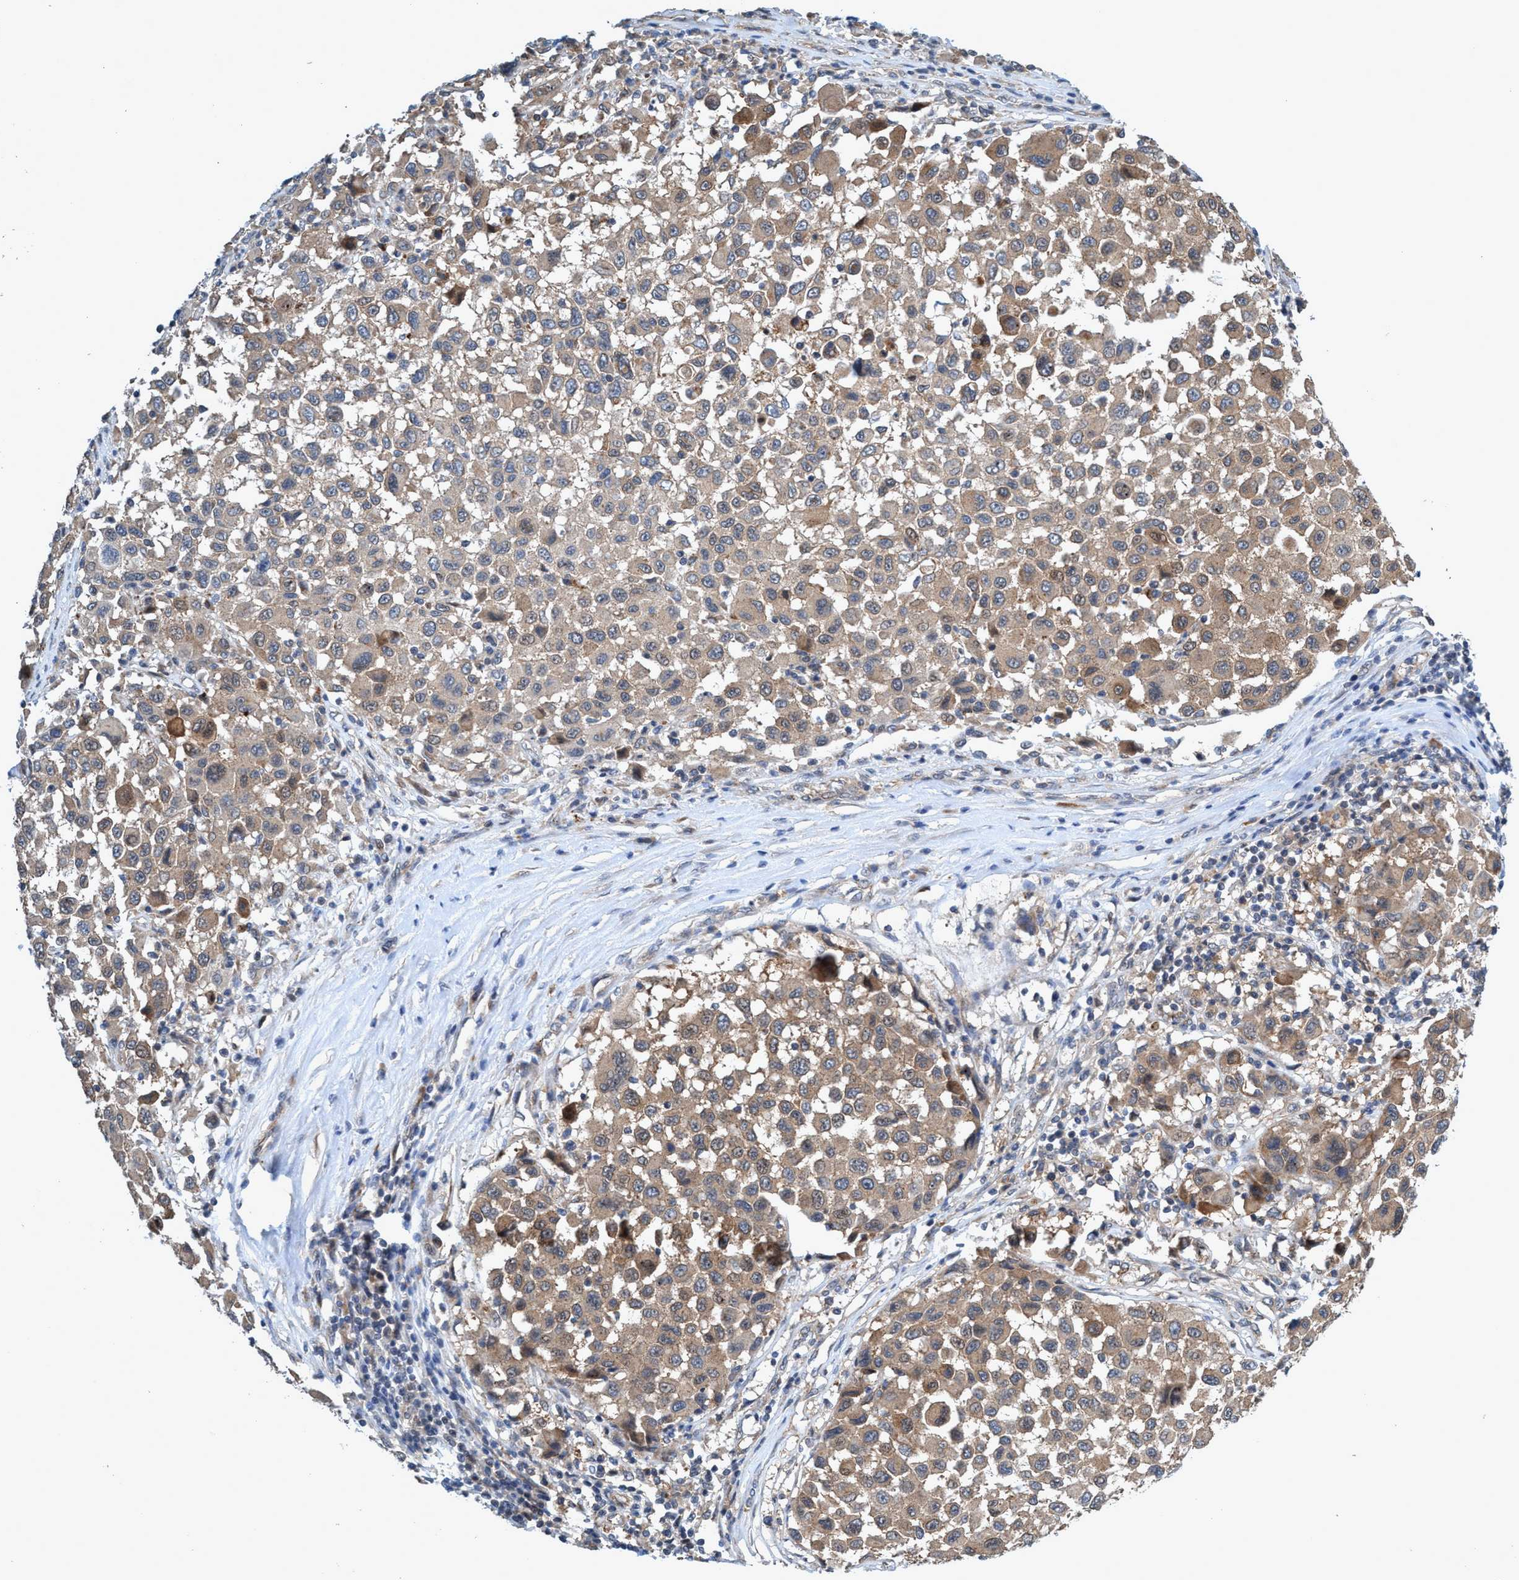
{"staining": {"intensity": "weak", "quantity": ">75%", "location": "cytoplasmic/membranous"}, "tissue": "melanoma", "cell_type": "Tumor cells", "image_type": "cancer", "snomed": [{"axis": "morphology", "description": "Malignant melanoma, Metastatic site"}, {"axis": "topography", "description": "Lymph node"}], "caption": "Immunohistochemistry of human malignant melanoma (metastatic site) displays low levels of weak cytoplasmic/membranous positivity in approximately >75% of tumor cells.", "gene": "TRIM65", "patient": {"sex": "male", "age": 61}}